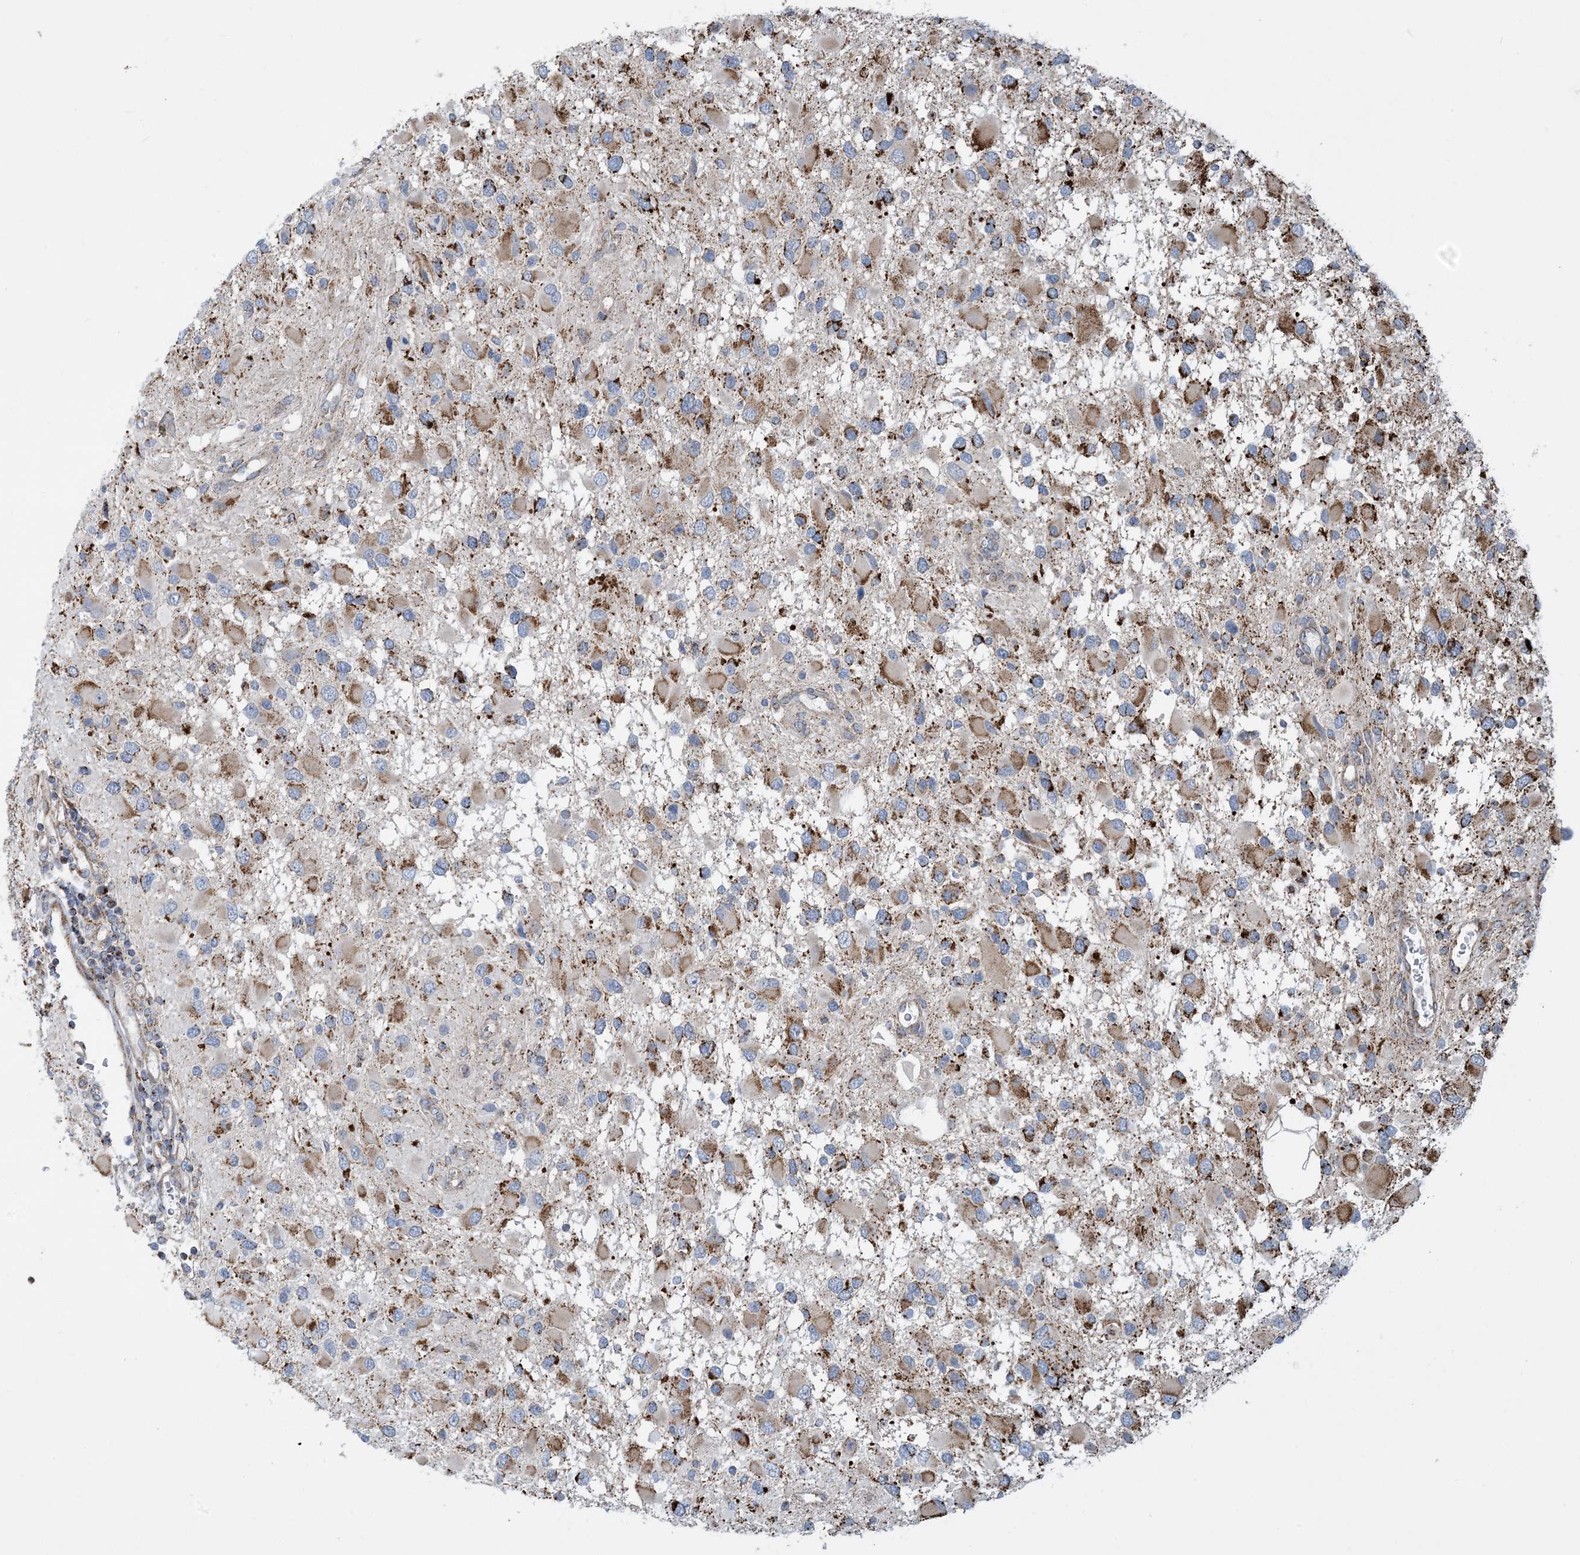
{"staining": {"intensity": "moderate", "quantity": "25%-75%", "location": "cytoplasmic/membranous"}, "tissue": "glioma", "cell_type": "Tumor cells", "image_type": "cancer", "snomed": [{"axis": "morphology", "description": "Glioma, malignant, High grade"}, {"axis": "topography", "description": "Brain"}], "caption": "An image of malignant glioma (high-grade) stained for a protein exhibits moderate cytoplasmic/membranous brown staining in tumor cells. Immunohistochemistry (ihc) stains the protein of interest in brown and the nuclei are stained blue.", "gene": "PCDHGA1", "patient": {"sex": "male", "age": 53}}